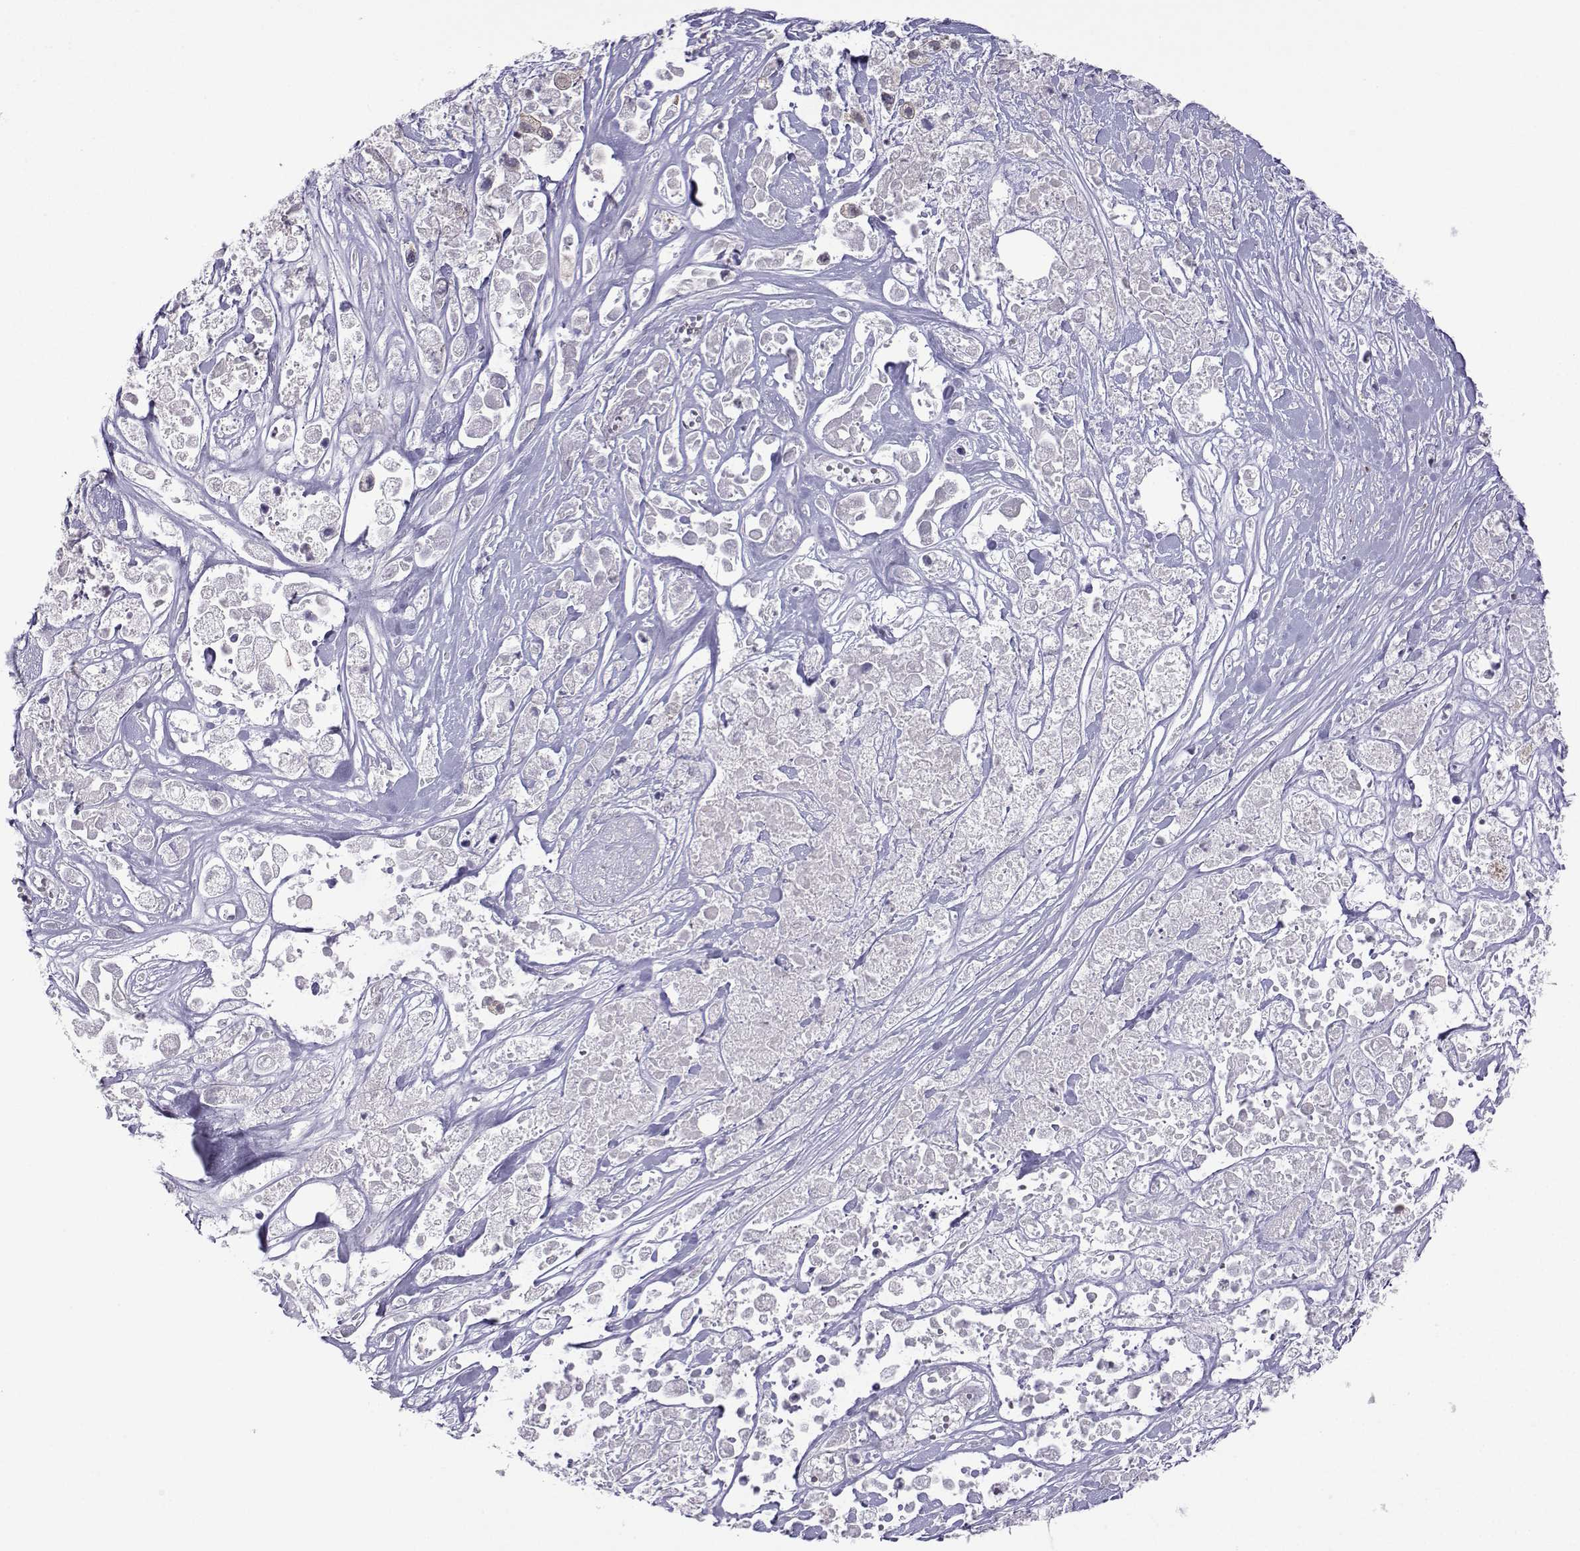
{"staining": {"intensity": "negative", "quantity": "none", "location": "none"}, "tissue": "pancreatic cancer", "cell_type": "Tumor cells", "image_type": "cancer", "snomed": [{"axis": "morphology", "description": "Adenocarcinoma, NOS"}, {"axis": "topography", "description": "Pancreas"}], "caption": "This is an IHC micrograph of human pancreatic cancer. There is no expression in tumor cells.", "gene": "CFAP70", "patient": {"sex": "male", "age": 44}}